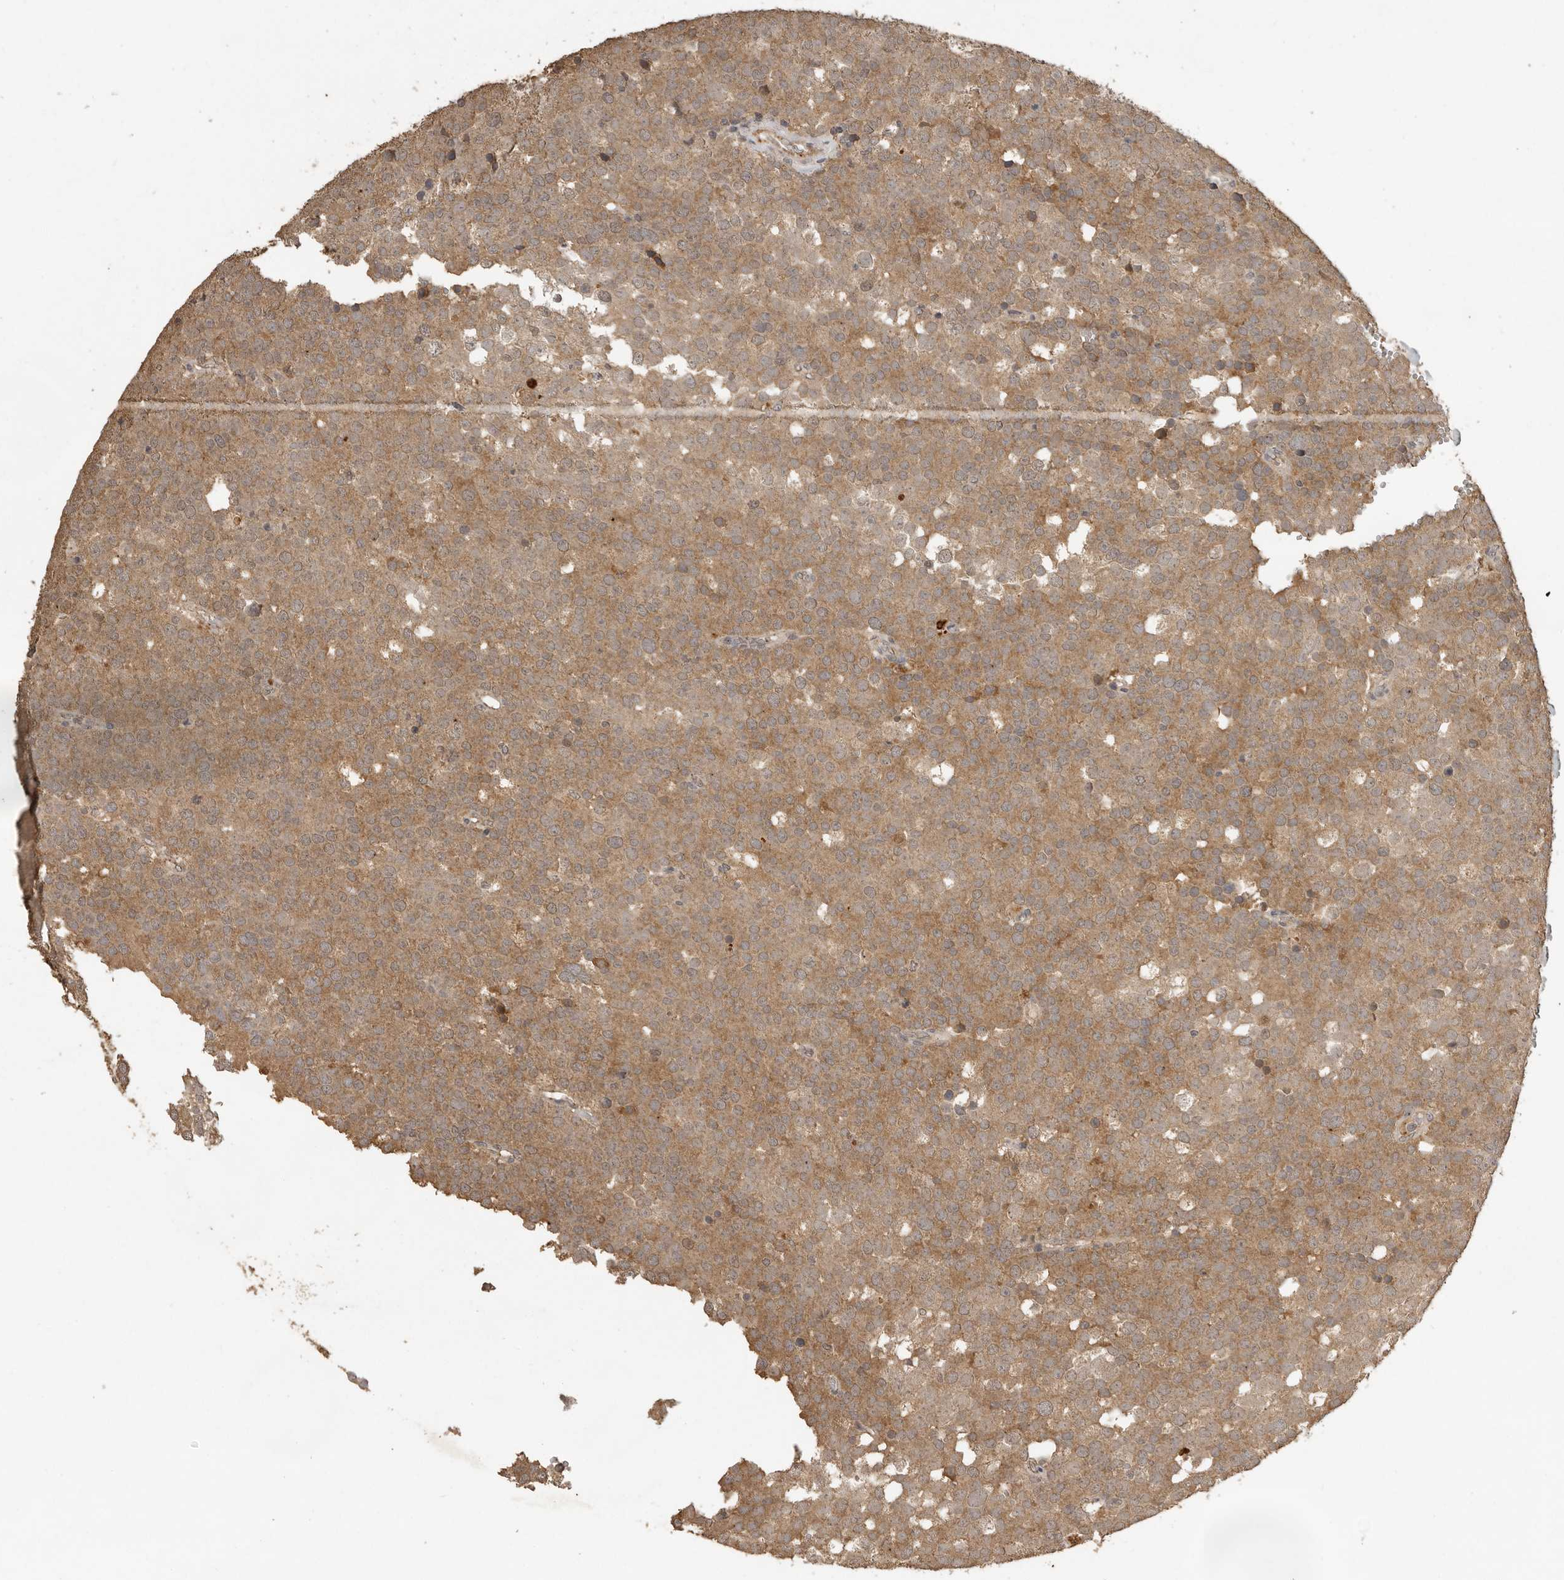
{"staining": {"intensity": "moderate", "quantity": ">75%", "location": "cytoplasmic/membranous"}, "tissue": "testis cancer", "cell_type": "Tumor cells", "image_type": "cancer", "snomed": [{"axis": "morphology", "description": "Seminoma, NOS"}, {"axis": "topography", "description": "Testis"}], "caption": "DAB immunohistochemical staining of human seminoma (testis) demonstrates moderate cytoplasmic/membranous protein staining in approximately >75% of tumor cells.", "gene": "CTF1", "patient": {"sex": "male", "age": 71}}